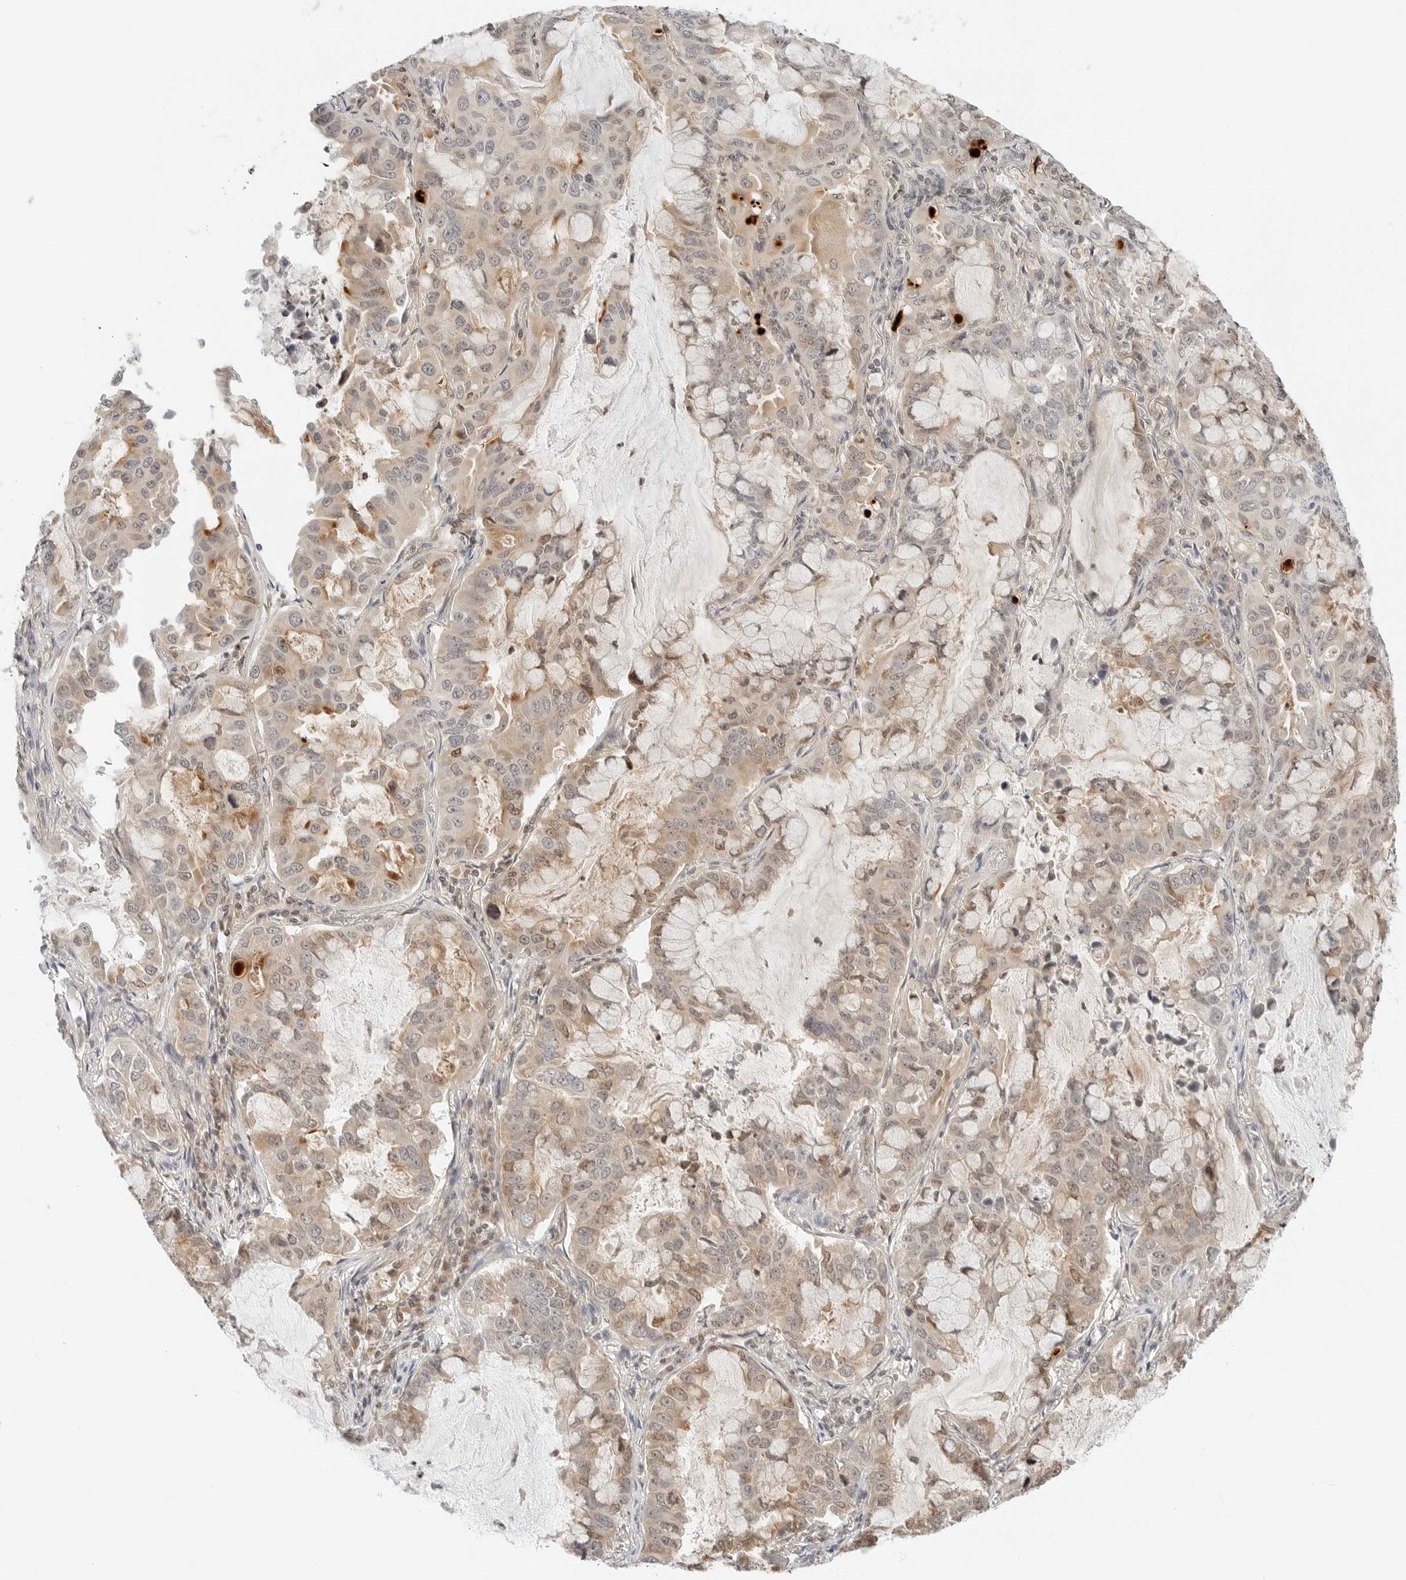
{"staining": {"intensity": "weak", "quantity": ">75%", "location": "cytoplasmic/membranous,nuclear"}, "tissue": "lung cancer", "cell_type": "Tumor cells", "image_type": "cancer", "snomed": [{"axis": "morphology", "description": "Adenocarcinoma, NOS"}, {"axis": "topography", "description": "Lung"}], "caption": "Protein expression analysis of adenocarcinoma (lung) reveals weak cytoplasmic/membranous and nuclear expression in about >75% of tumor cells.", "gene": "IQCC", "patient": {"sex": "male", "age": 64}}